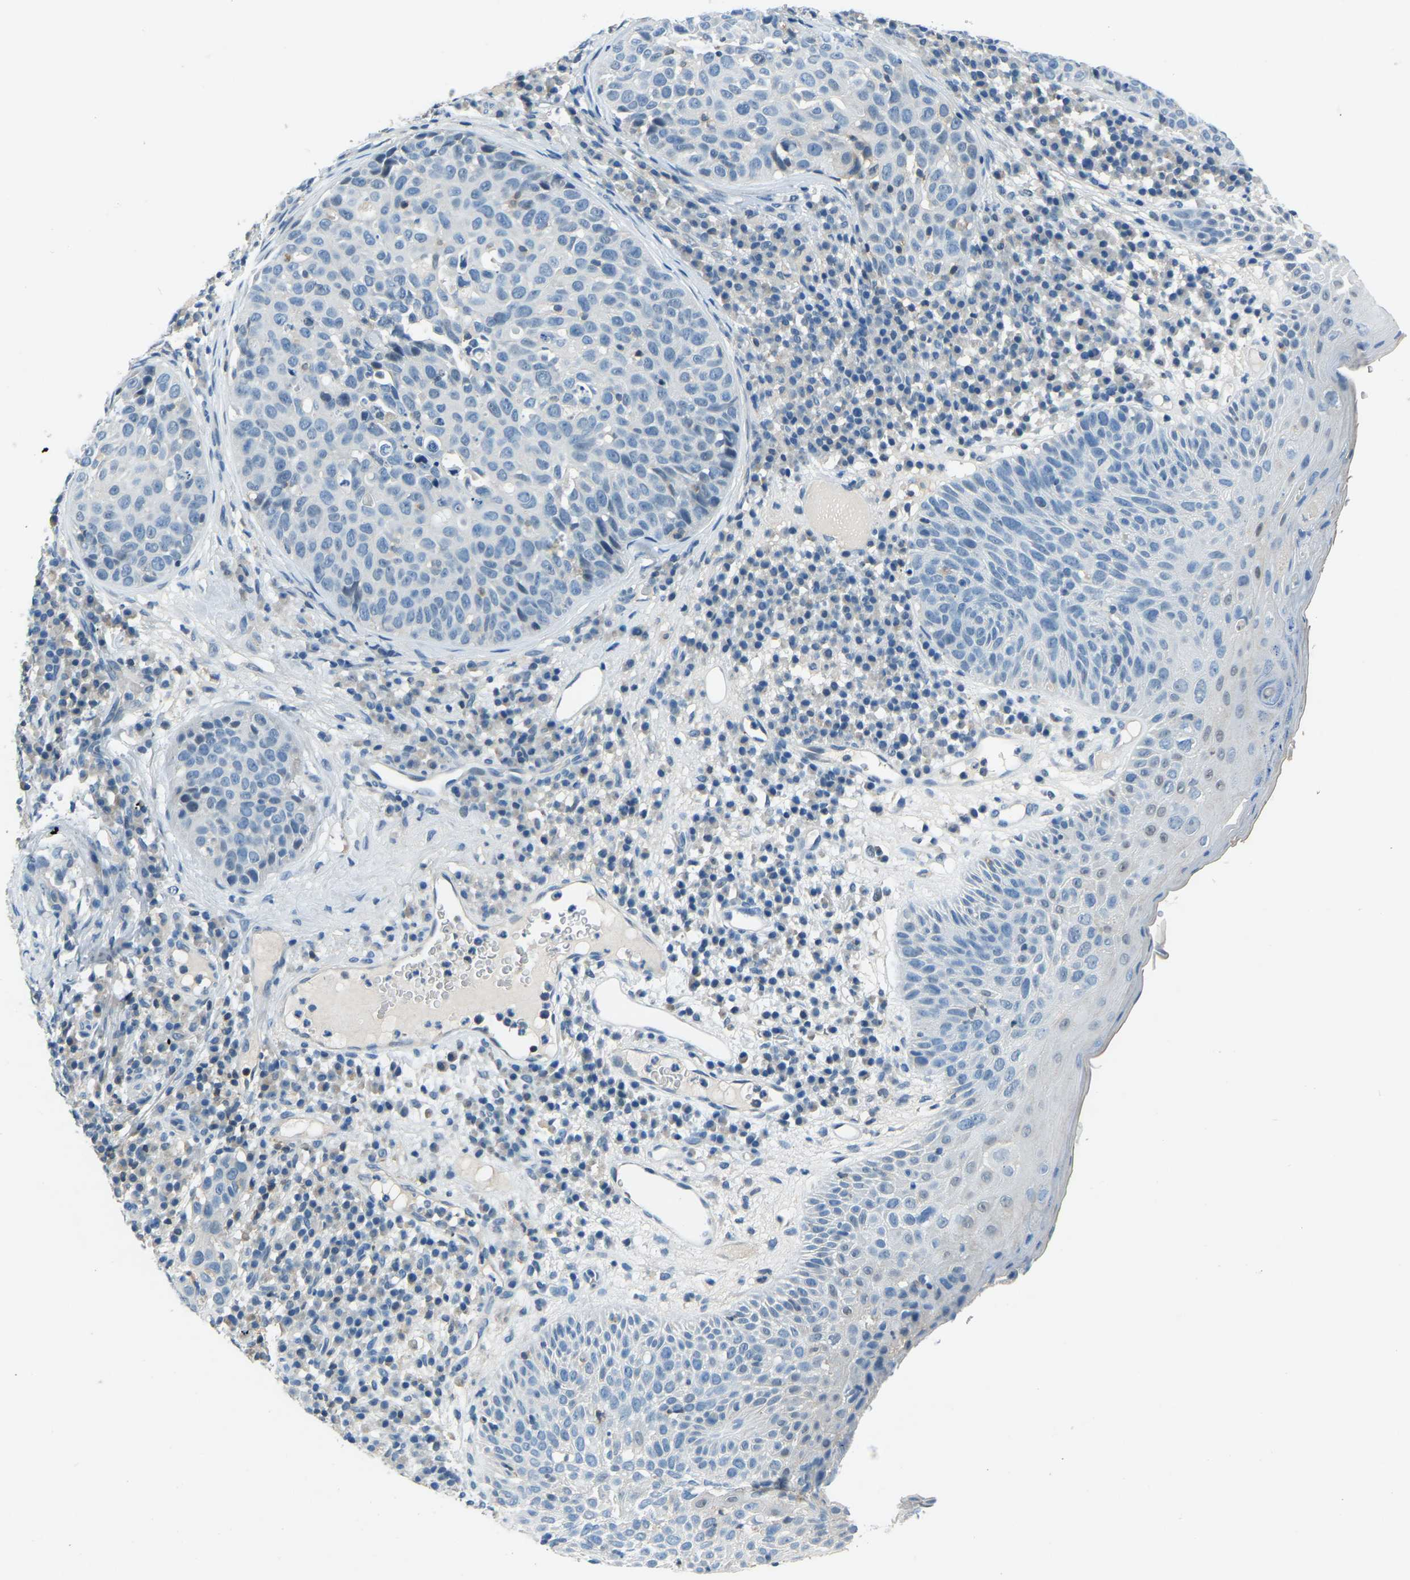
{"staining": {"intensity": "negative", "quantity": "none", "location": "none"}, "tissue": "skin cancer", "cell_type": "Tumor cells", "image_type": "cancer", "snomed": [{"axis": "morphology", "description": "Squamous cell carcinoma in situ, NOS"}, {"axis": "morphology", "description": "Squamous cell carcinoma, NOS"}, {"axis": "topography", "description": "Skin"}], "caption": "IHC photomicrograph of neoplastic tissue: skin squamous cell carcinoma in situ stained with DAB (3,3'-diaminobenzidine) exhibits no significant protein positivity in tumor cells.", "gene": "XIRP1", "patient": {"sex": "male", "age": 93}}